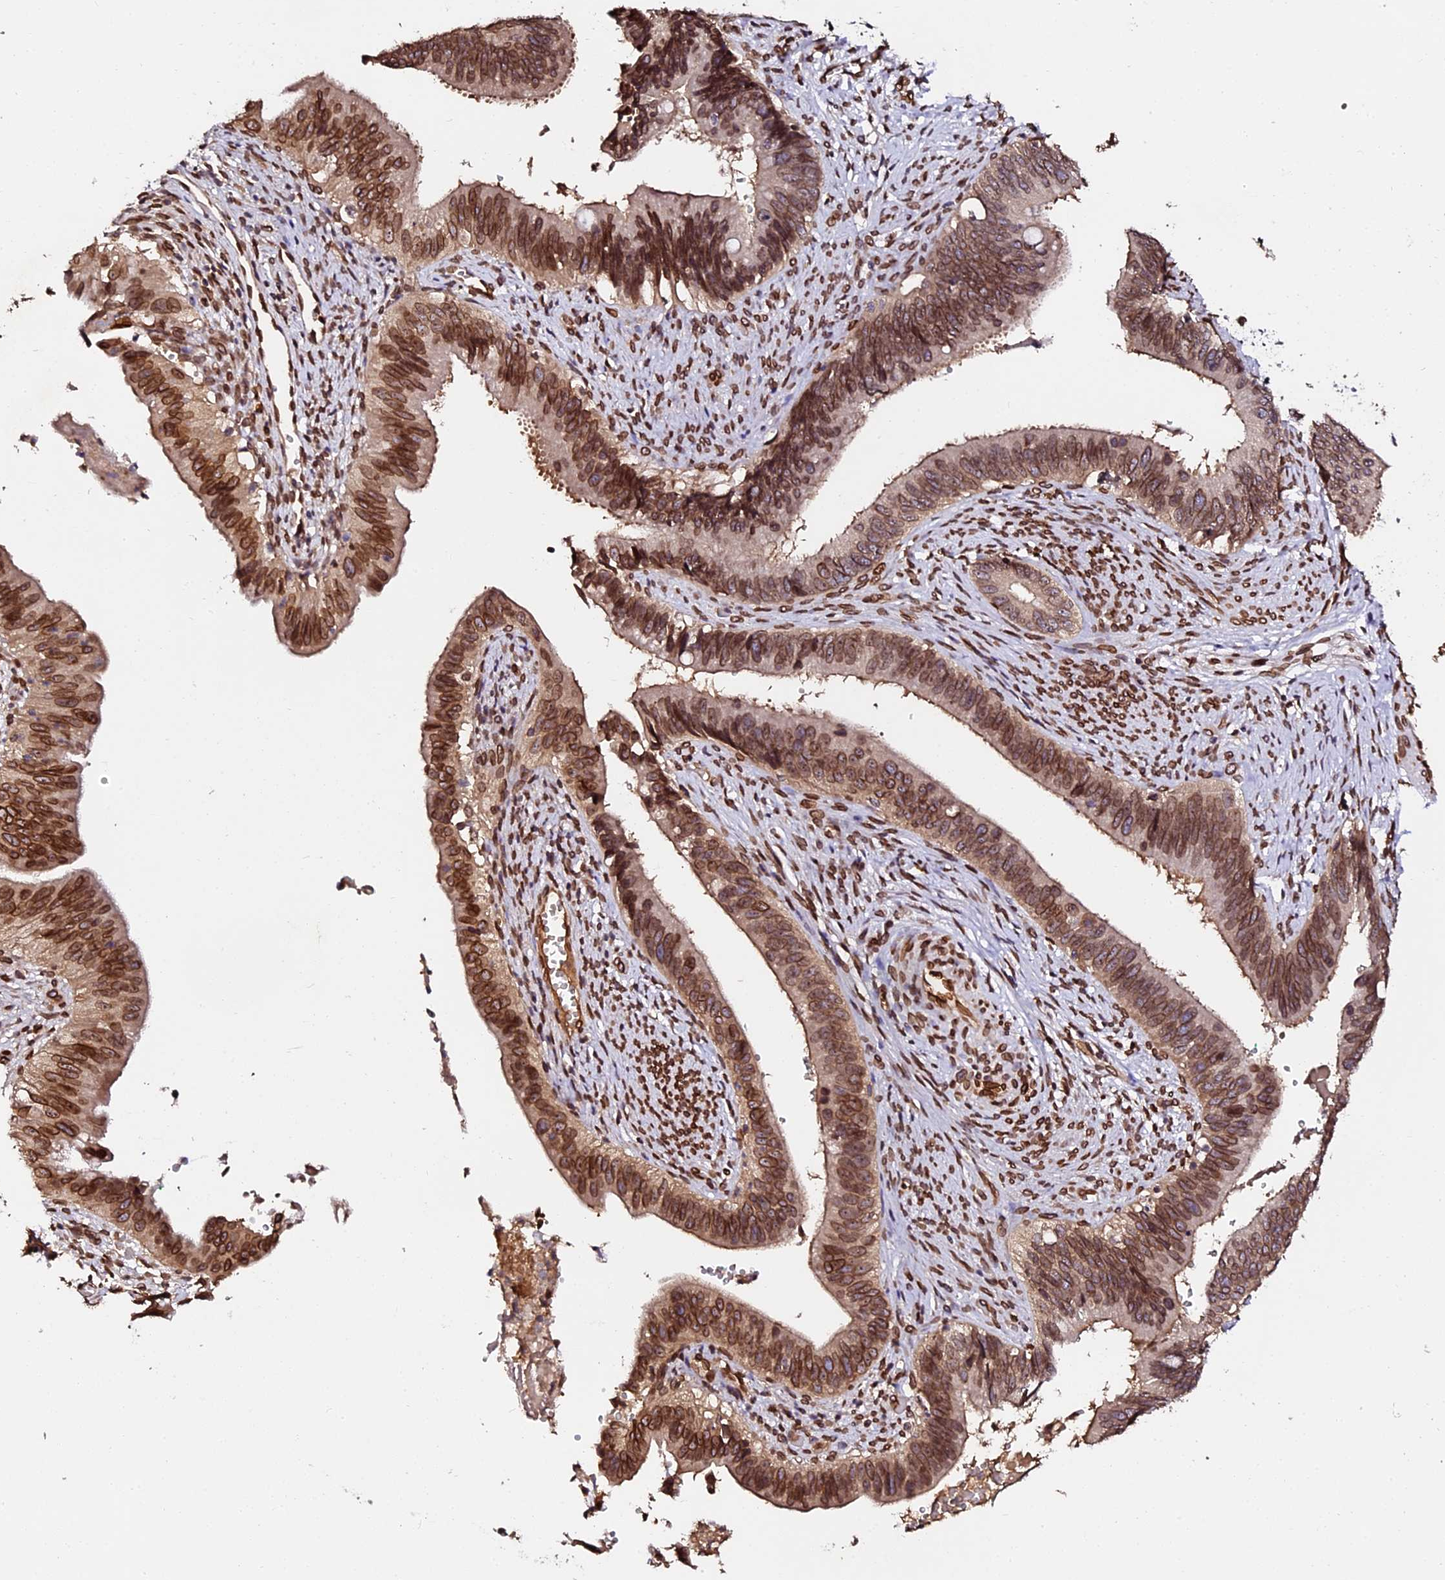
{"staining": {"intensity": "strong", "quantity": ">75%", "location": "cytoplasmic/membranous,nuclear"}, "tissue": "cervical cancer", "cell_type": "Tumor cells", "image_type": "cancer", "snomed": [{"axis": "morphology", "description": "Adenocarcinoma, NOS"}, {"axis": "topography", "description": "Cervix"}], "caption": "Cervical adenocarcinoma stained for a protein (brown) shows strong cytoplasmic/membranous and nuclear positive staining in about >75% of tumor cells.", "gene": "ANAPC5", "patient": {"sex": "female", "age": 42}}